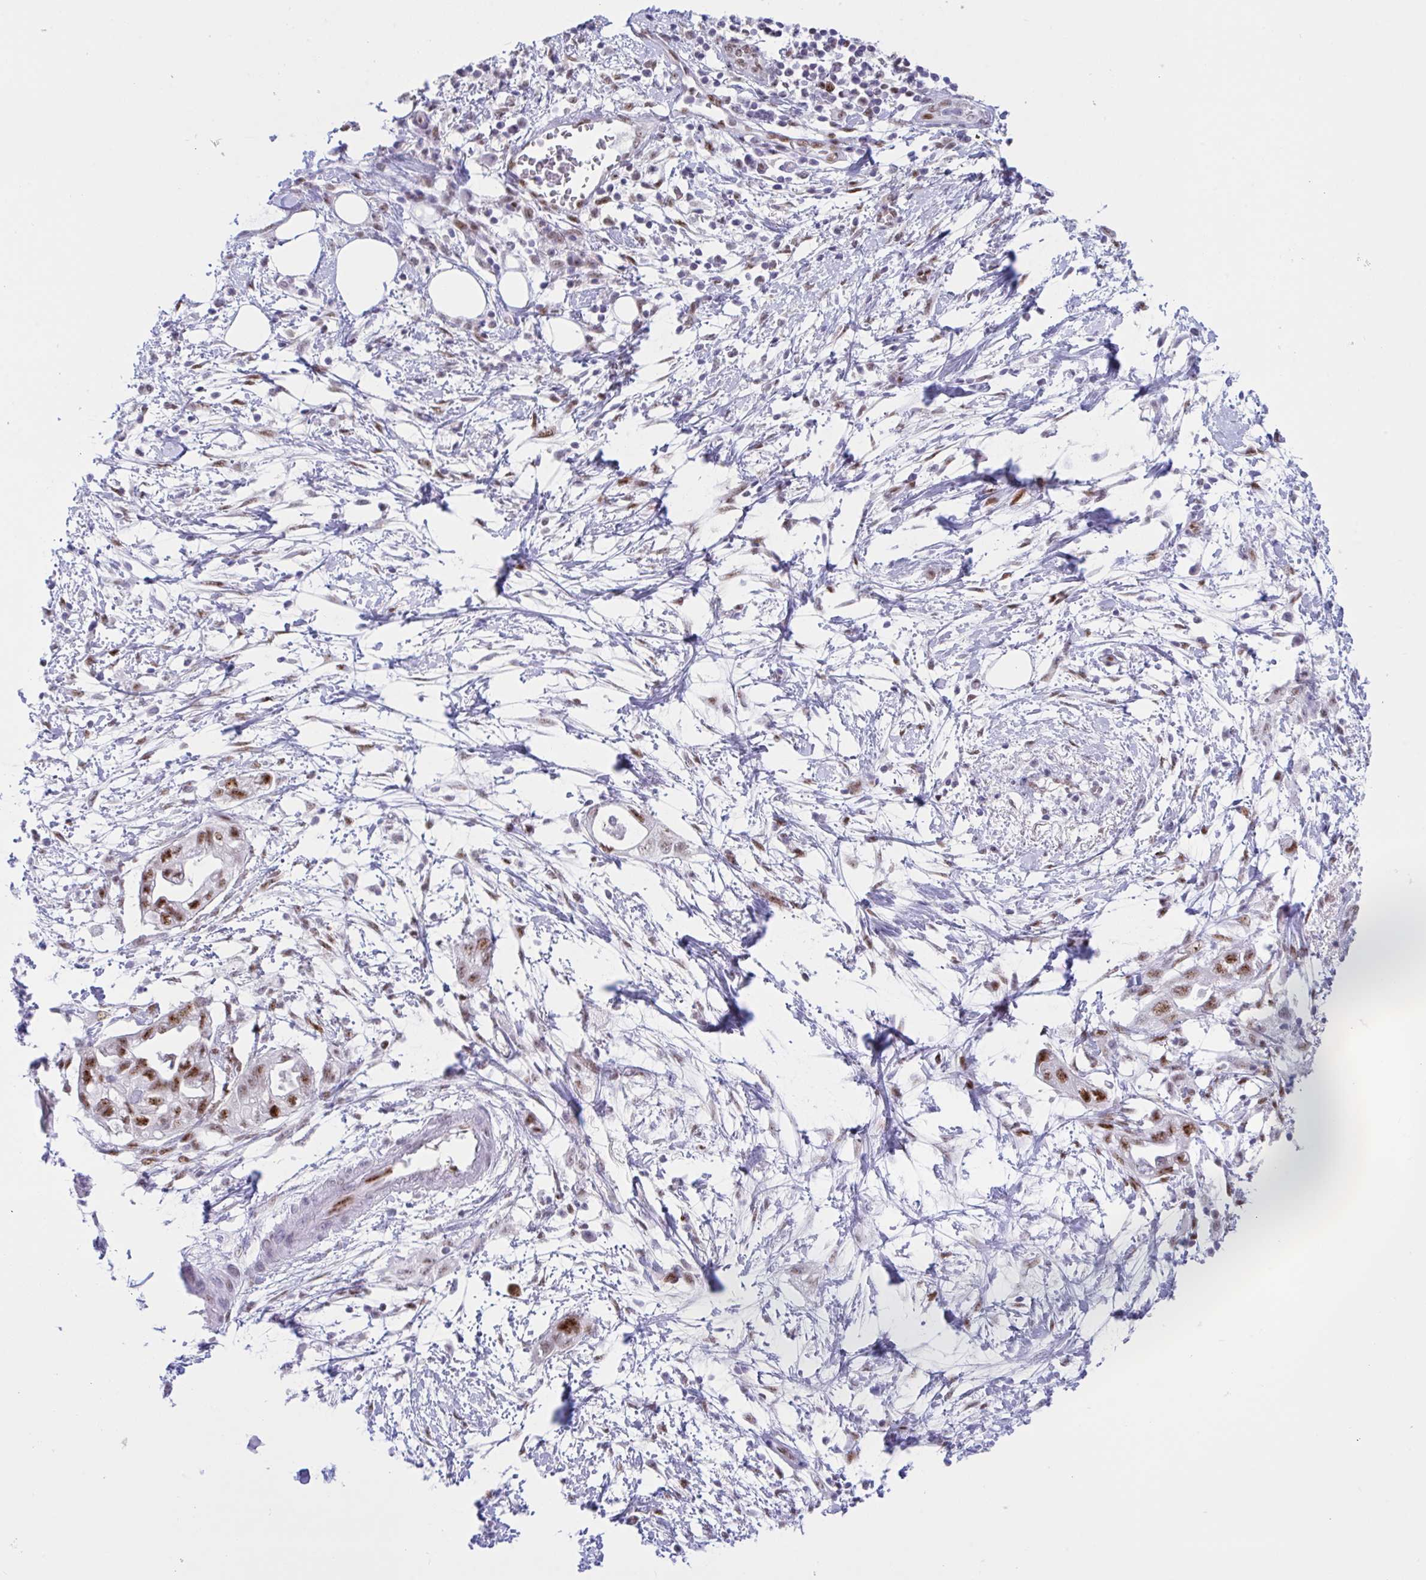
{"staining": {"intensity": "strong", "quantity": ">75%", "location": "nuclear"}, "tissue": "pancreatic cancer", "cell_type": "Tumor cells", "image_type": "cancer", "snomed": [{"axis": "morphology", "description": "Adenocarcinoma, NOS"}, {"axis": "topography", "description": "Pancreas"}], "caption": "Immunohistochemistry (DAB (3,3'-diaminobenzidine)) staining of pancreatic cancer exhibits strong nuclear protein positivity in about >75% of tumor cells.", "gene": "IKZF2", "patient": {"sex": "female", "age": 72}}